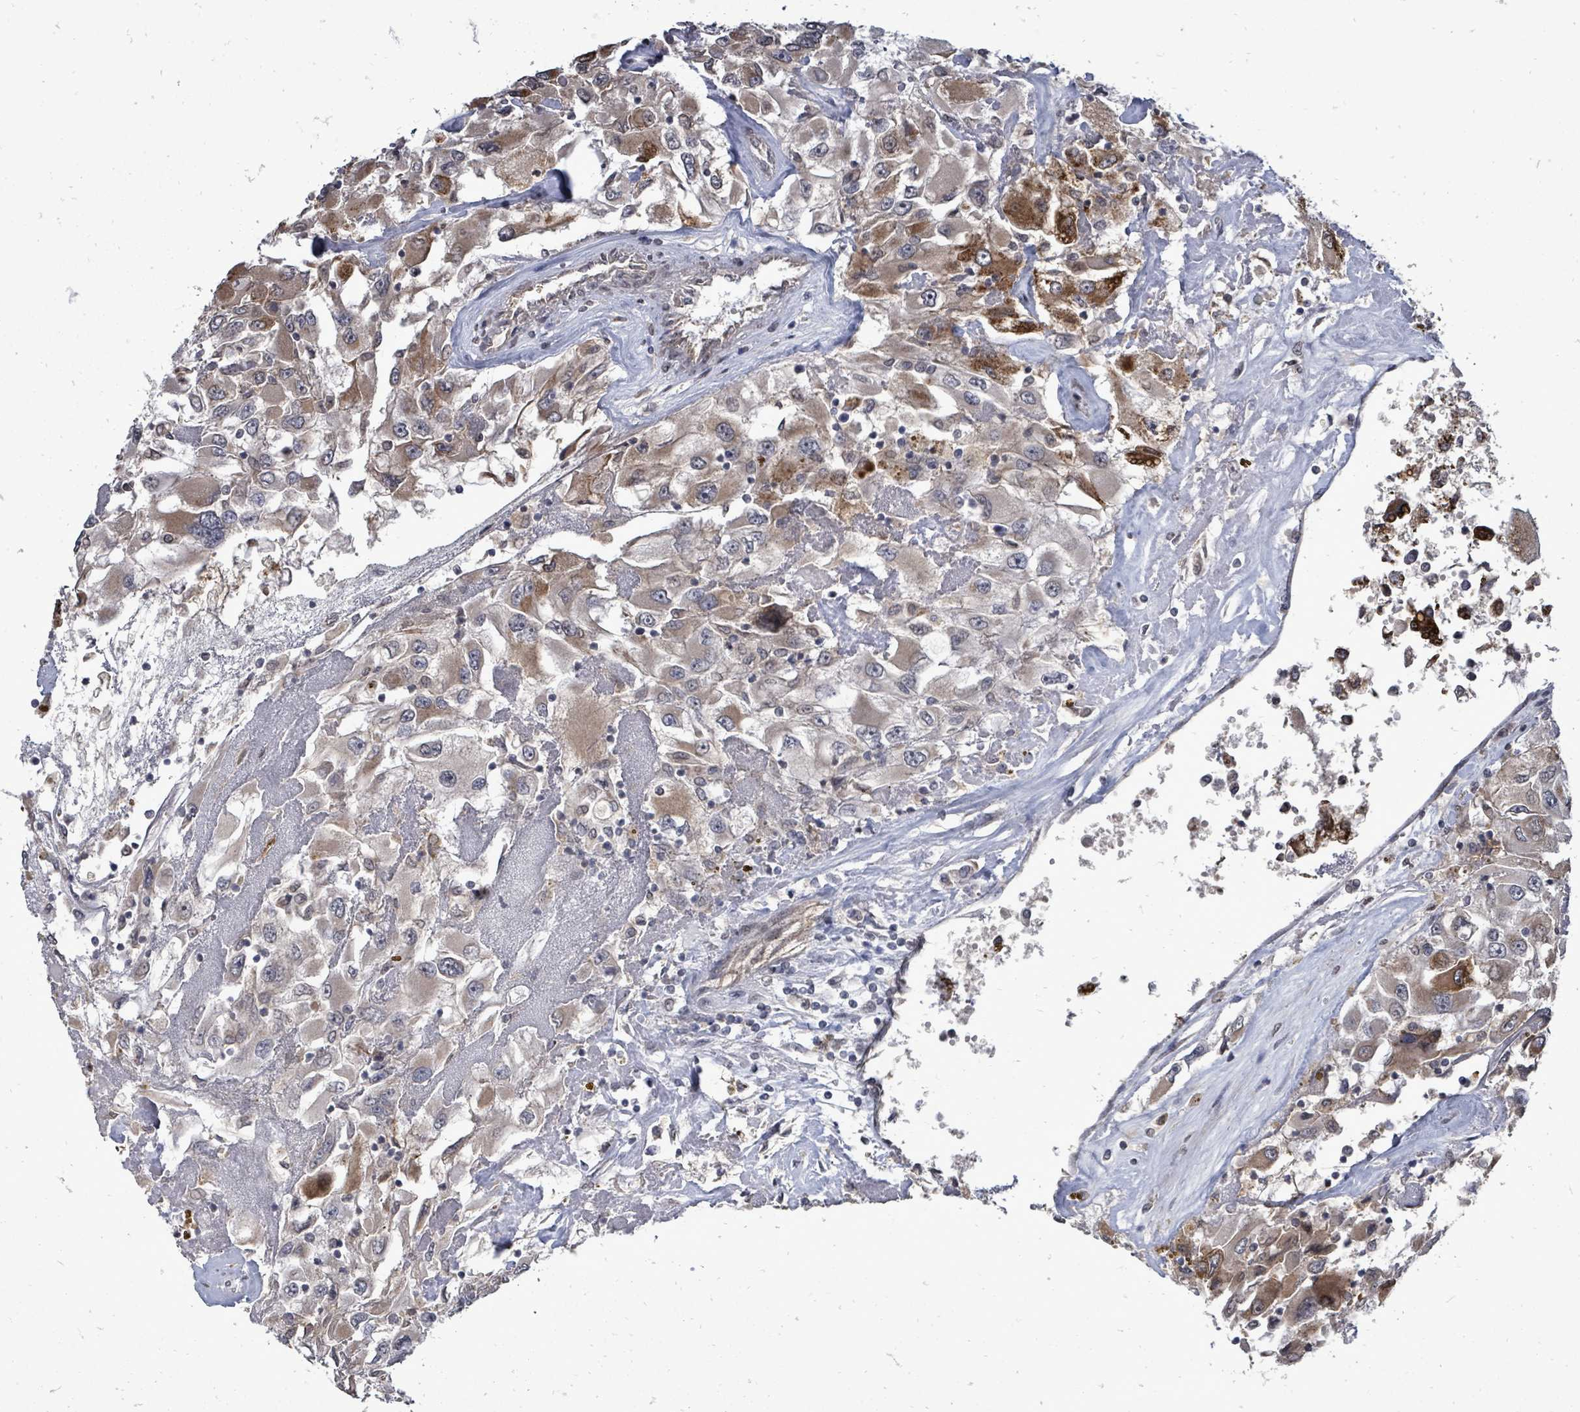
{"staining": {"intensity": "weak", "quantity": "25%-75%", "location": "cytoplasmic/membranous"}, "tissue": "renal cancer", "cell_type": "Tumor cells", "image_type": "cancer", "snomed": [{"axis": "morphology", "description": "Adenocarcinoma, NOS"}, {"axis": "topography", "description": "Kidney"}], "caption": "Tumor cells display low levels of weak cytoplasmic/membranous positivity in about 25%-75% of cells in adenocarcinoma (renal). (DAB (3,3'-diaminobenzidine) = brown stain, brightfield microscopy at high magnification).", "gene": "RALGAPB", "patient": {"sex": "female", "age": 52}}